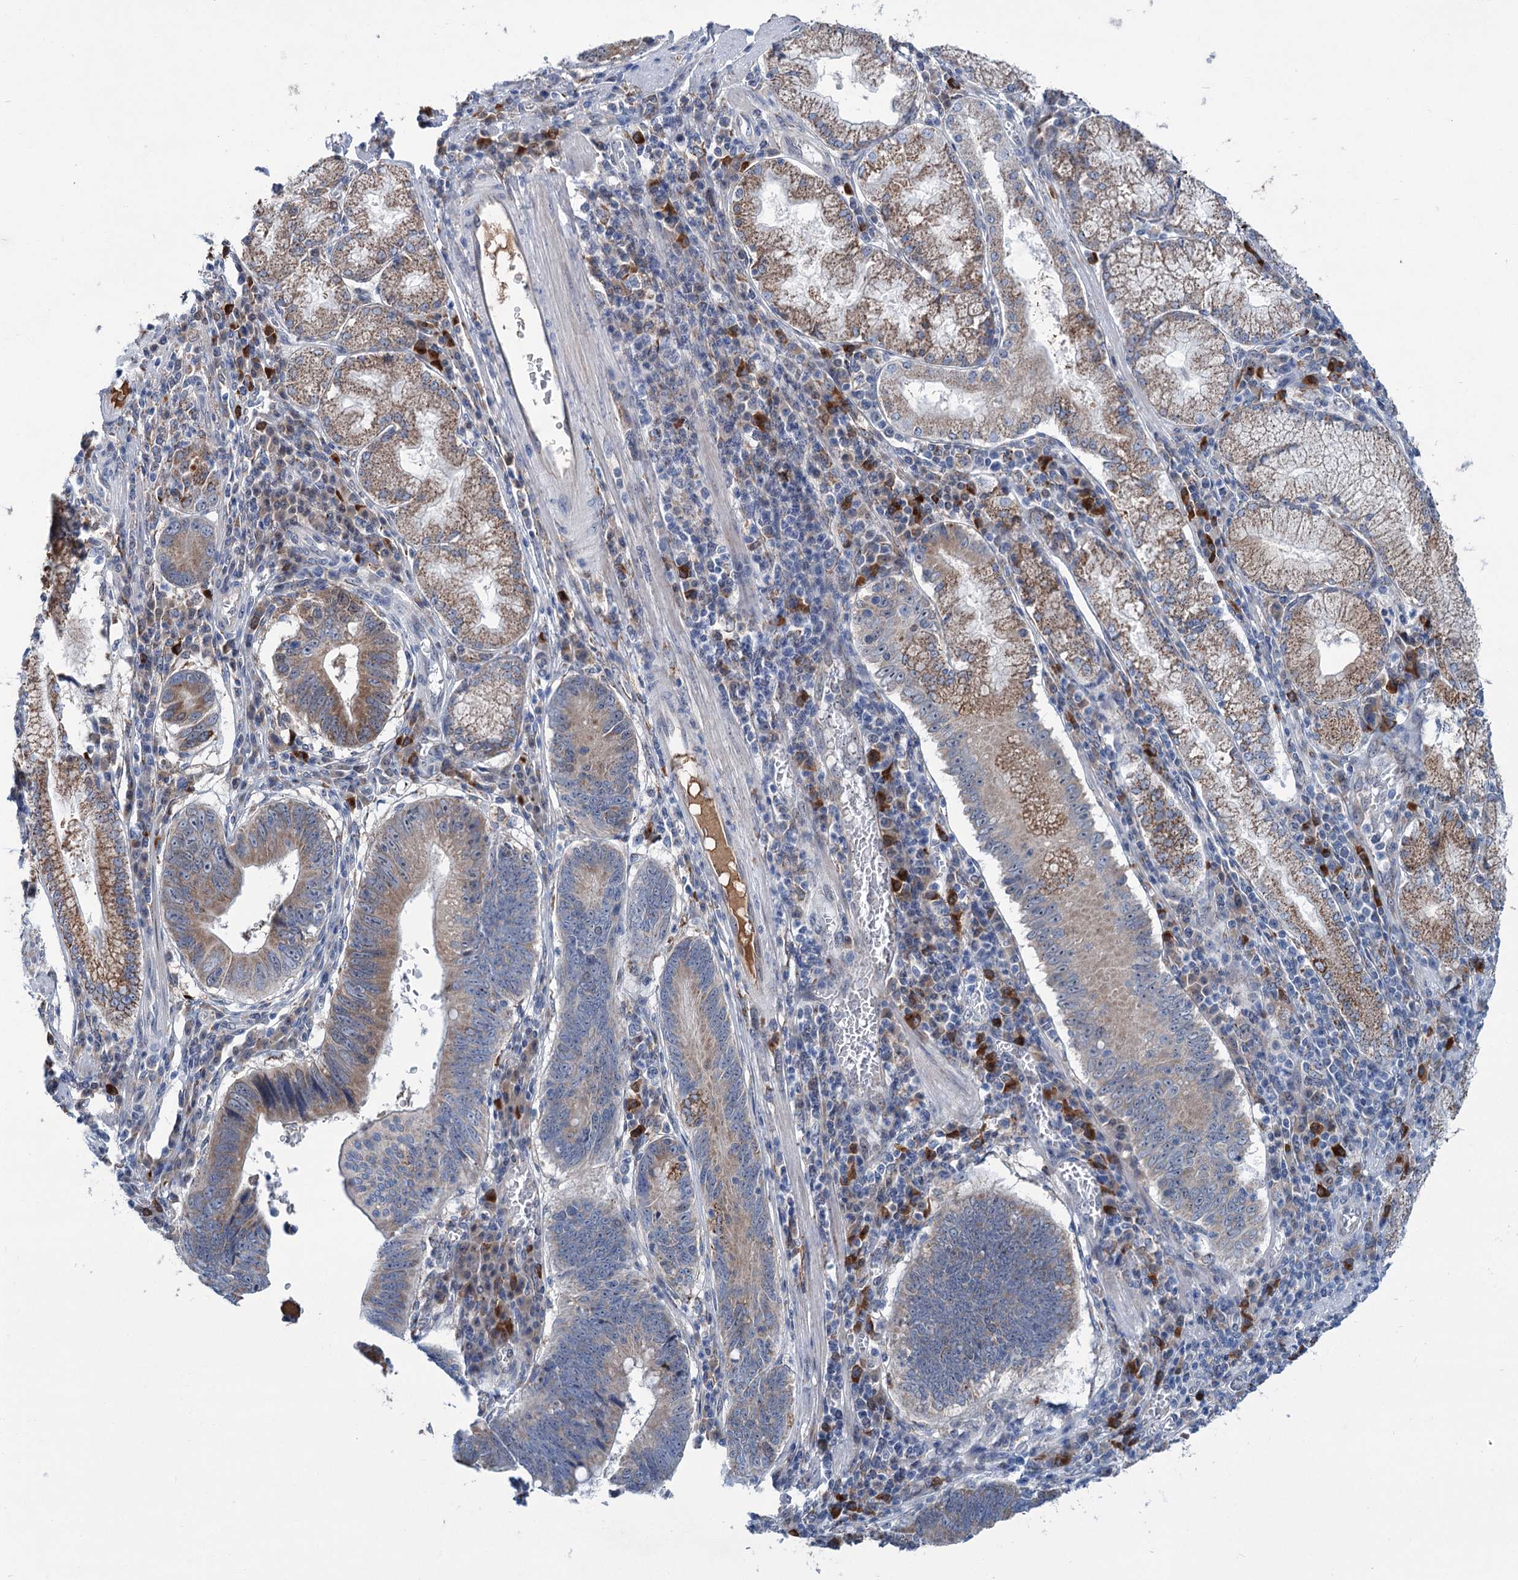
{"staining": {"intensity": "moderate", "quantity": "25%-75%", "location": "cytoplasmic/membranous"}, "tissue": "stomach cancer", "cell_type": "Tumor cells", "image_type": "cancer", "snomed": [{"axis": "morphology", "description": "Adenocarcinoma, NOS"}, {"axis": "topography", "description": "Stomach"}], "caption": "Stomach adenocarcinoma stained with a brown dye exhibits moderate cytoplasmic/membranous positive staining in approximately 25%-75% of tumor cells.", "gene": "LPIN1", "patient": {"sex": "male", "age": 59}}